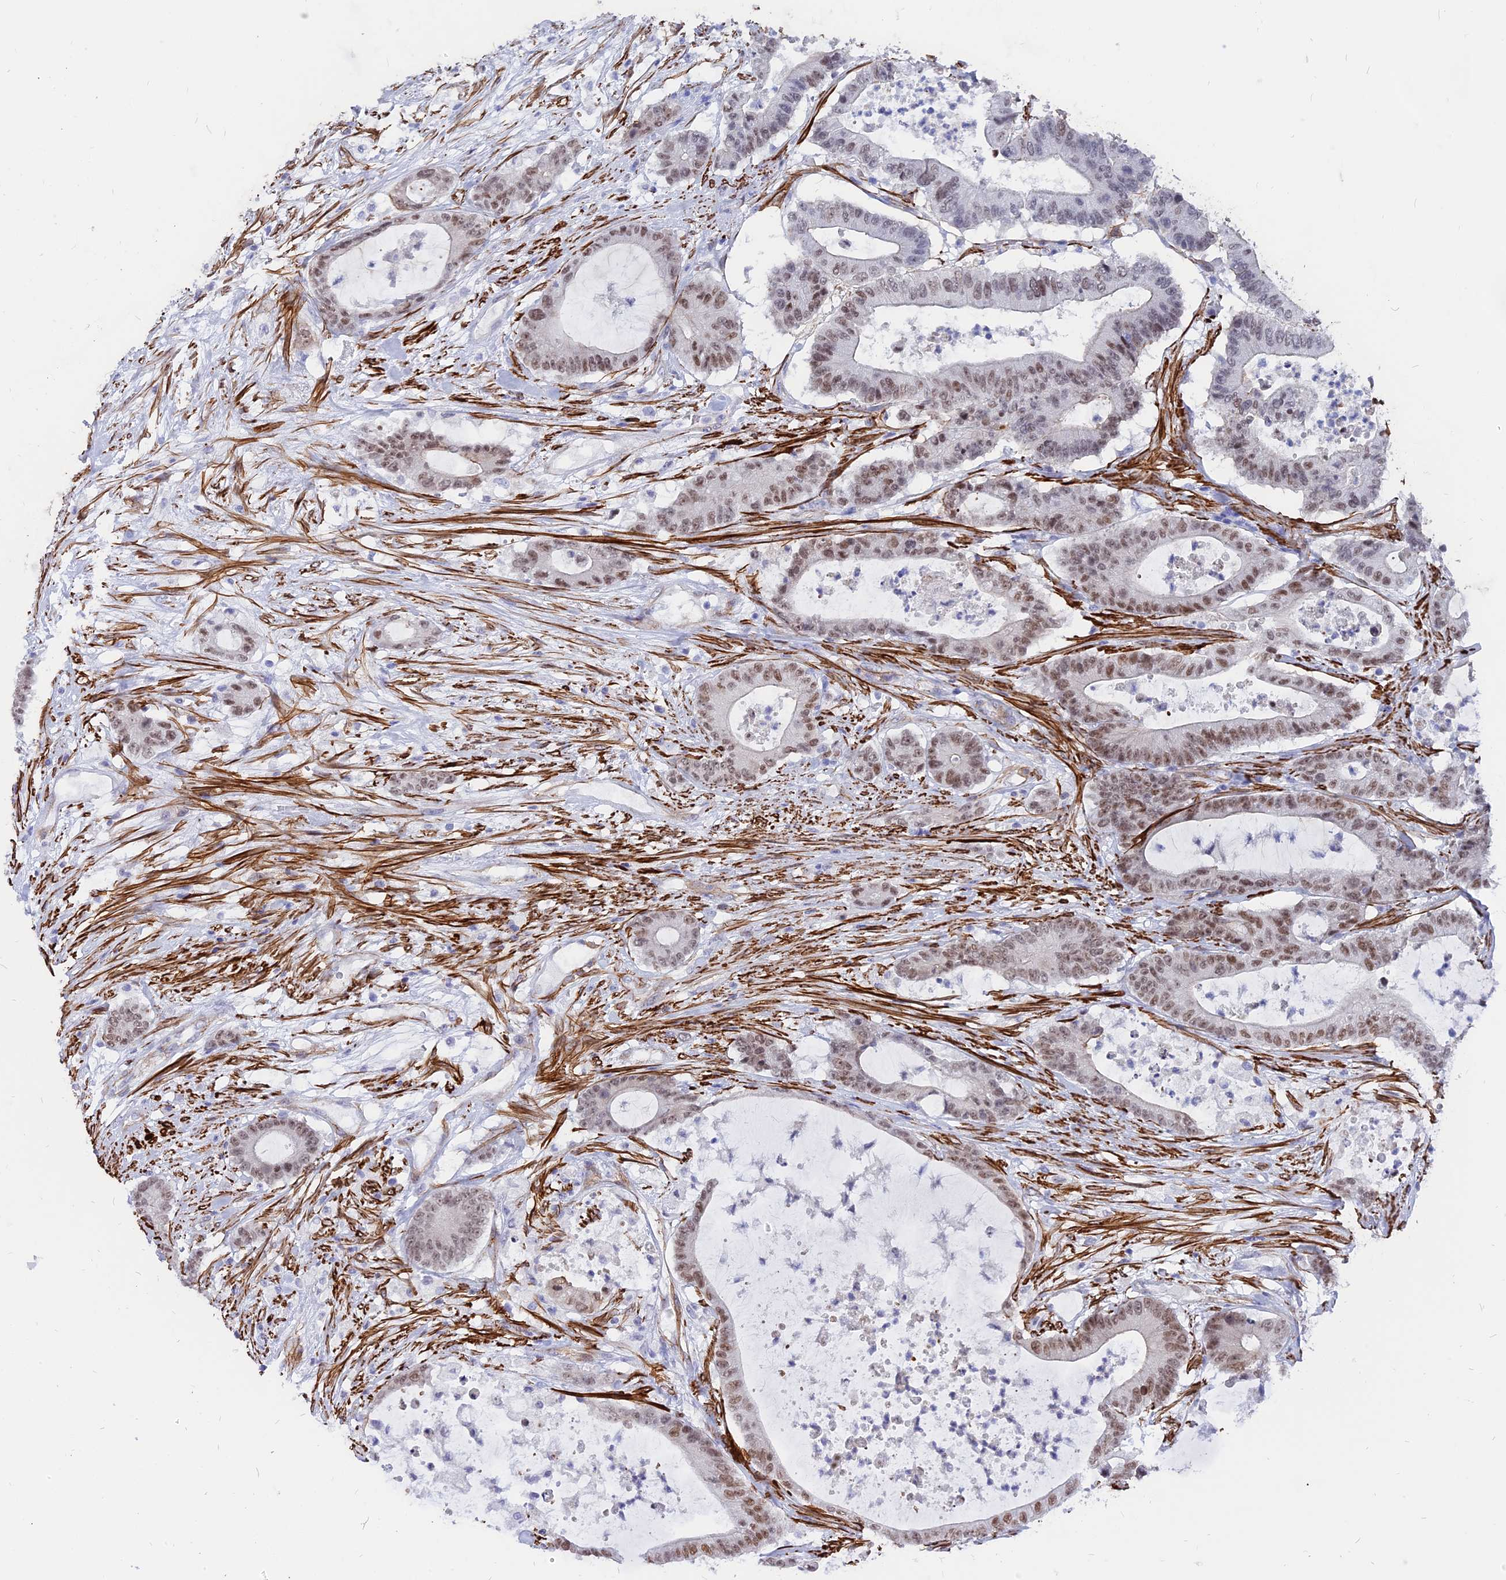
{"staining": {"intensity": "moderate", "quantity": ">75%", "location": "nuclear"}, "tissue": "colorectal cancer", "cell_type": "Tumor cells", "image_type": "cancer", "snomed": [{"axis": "morphology", "description": "Adenocarcinoma, NOS"}, {"axis": "topography", "description": "Colon"}], "caption": "This micrograph exhibits IHC staining of colorectal adenocarcinoma, with medium moderate nuclear staining in approximately >75% of tumor cells.", "gene": "CENPV", "patient": {"sex": "female", "age": 84}}